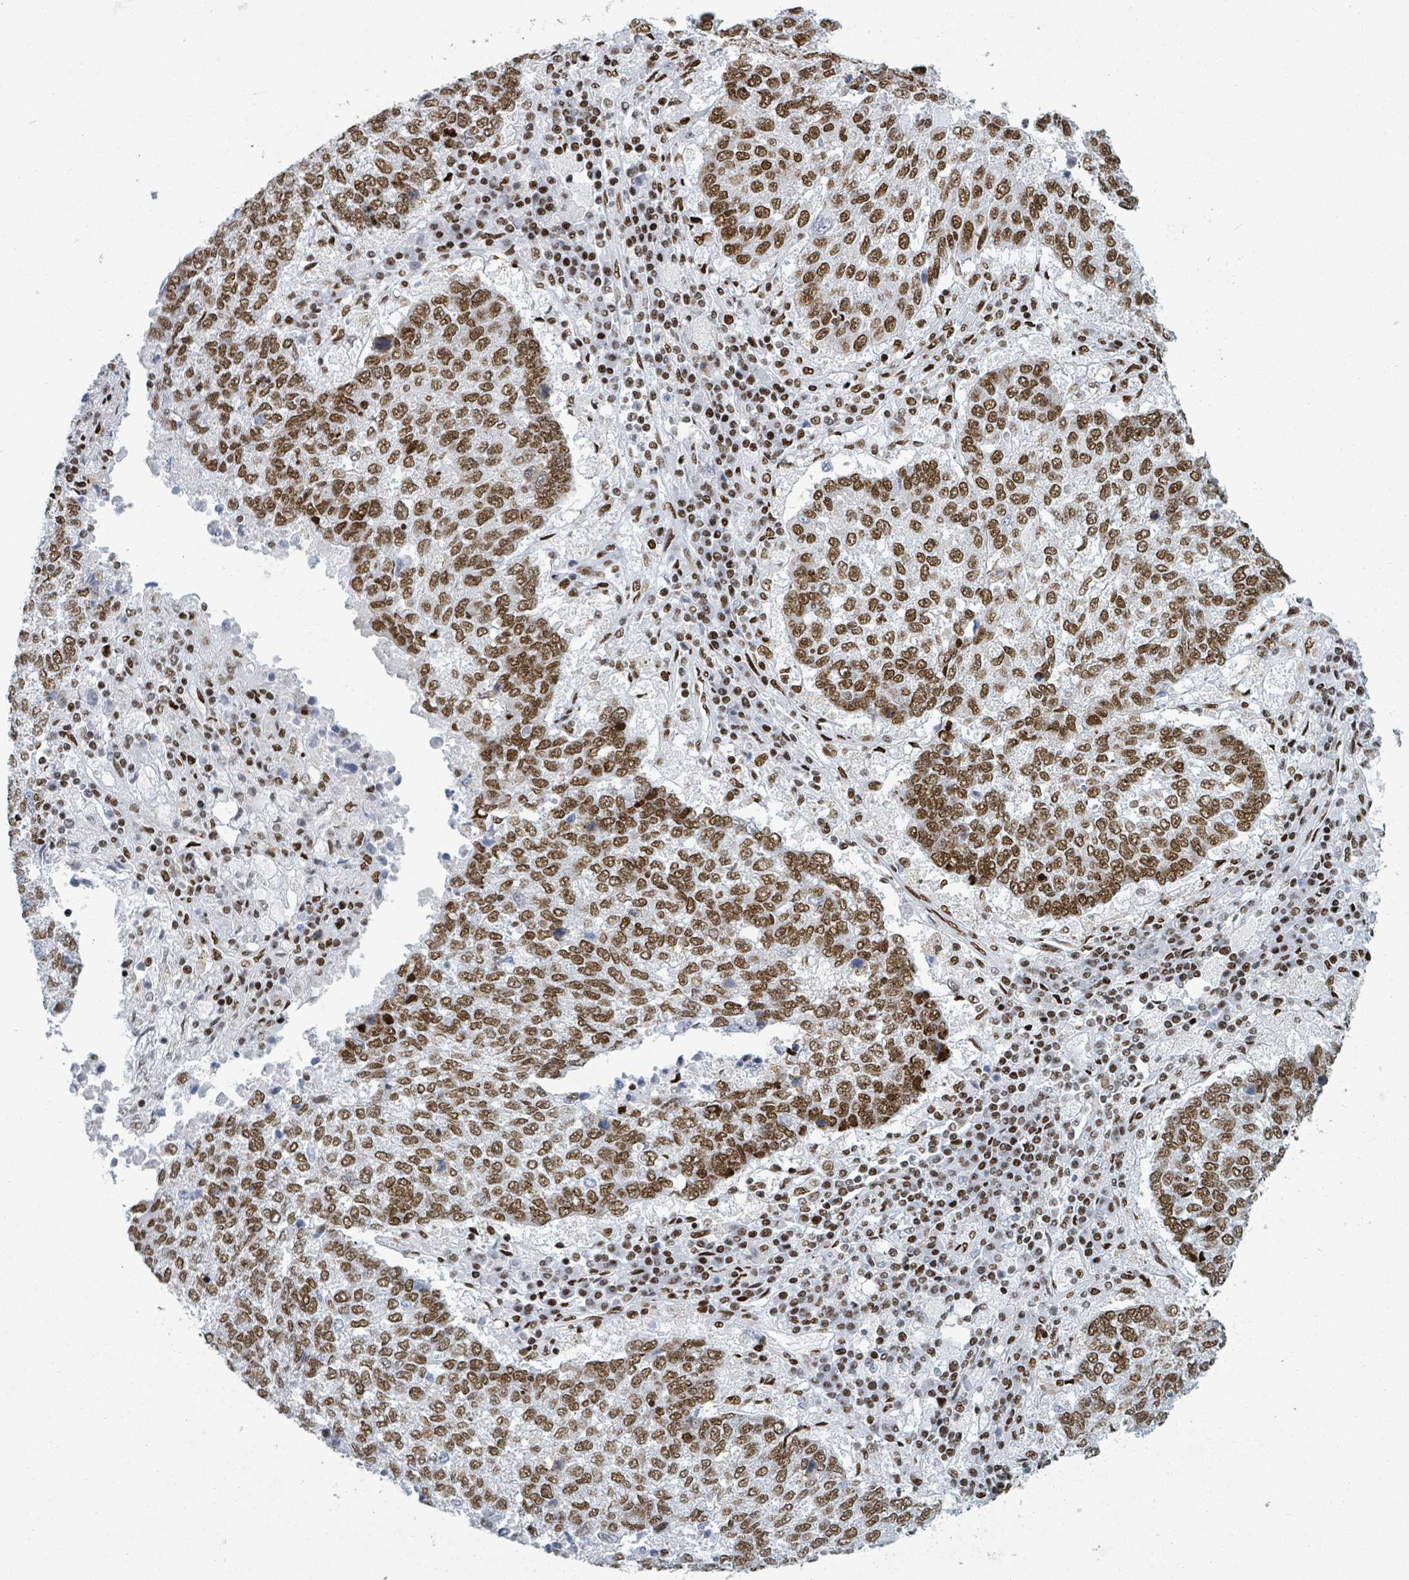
{"staining": {"intensity": "moderate", "quantity": ">75%", "location": "nuclear"}, "tissue": "lung cancer", "cell_type": "Tumor cells", "image_type": "cancer", "snomed": [{"axis": "morphology", "description": "Squamous cell carcinoma, NOS"}, {"axis": "topography", "description": "Lung"}], "caption": "Lung cancer (squamous cell carcinoma) stained for a protein (brown) shows moderate nuclear positive positivity in approximately >75% of tumor cells.", "gene": "DHX16", "patient": {"sex": "male", "age": 73}}